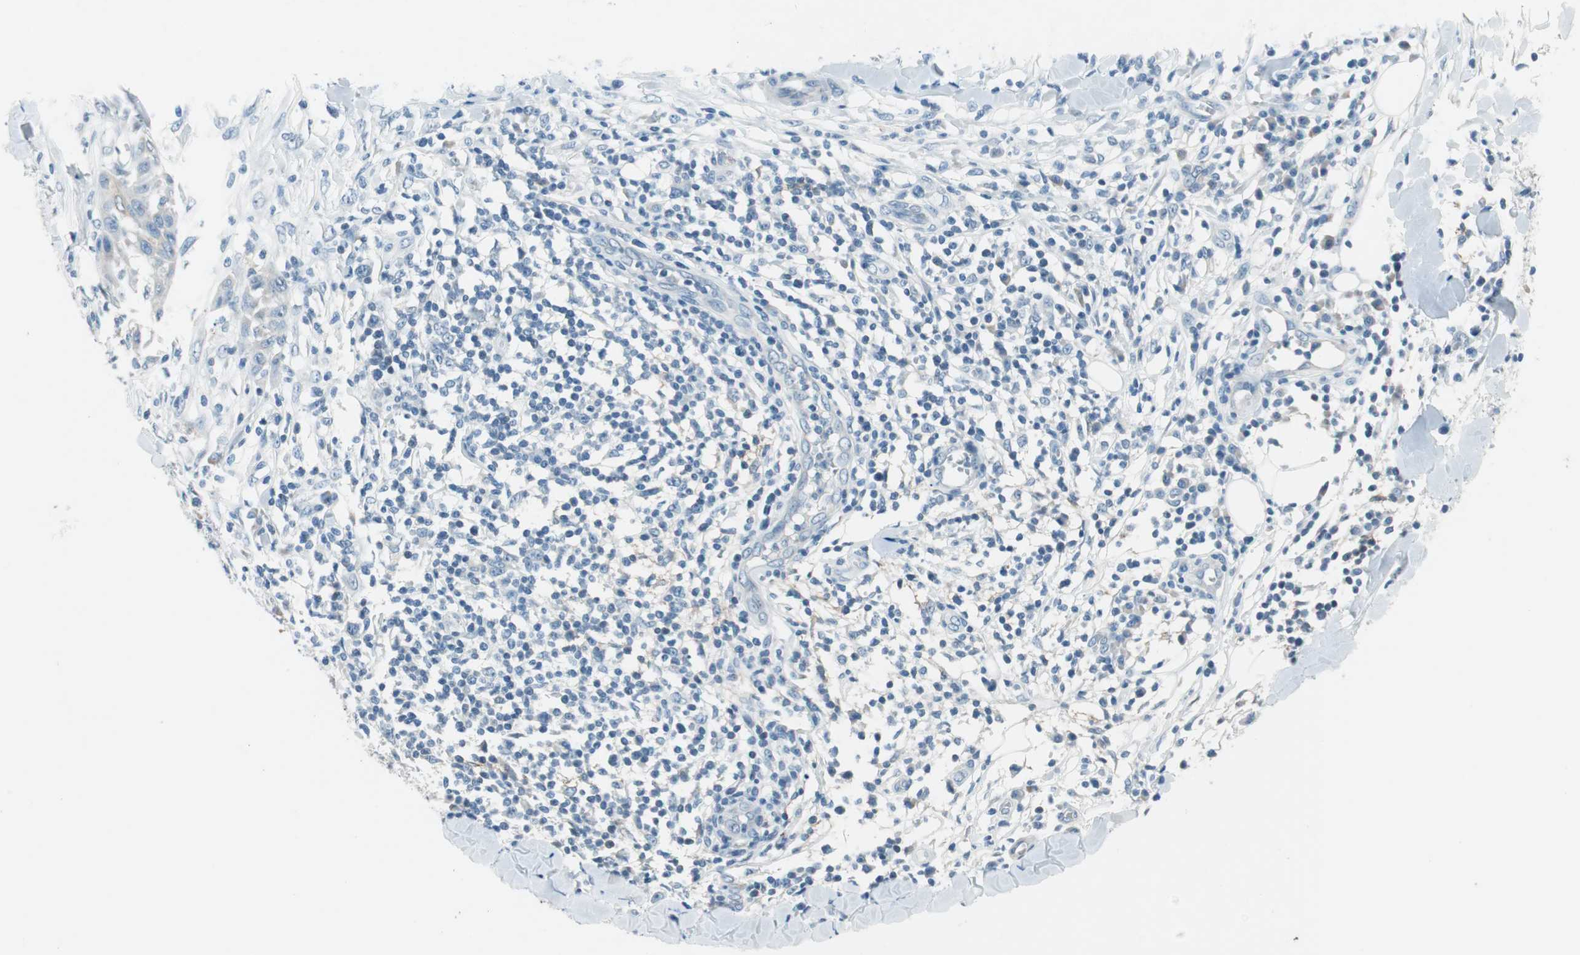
{"staining": {"intensity": "negative", "quantity": "none", "location": "none"}, "tissue": "skin cancer", "cell_type": "Tumor cells", "image_type": "cancer", "snomed": [{"axis": "morphology", "description": "Squamous cell carcinoma, NOS"}, {"axis": "topography", "description": "Skin"}], "caption": "A high-resolution image shows immunohistochemistry (IHC) staining of squamous cell carcinoma (skin), which displays no significant expression in tumor cells.", "gene": "GNAO1", "patient": {"sex": "male", "age": 24}}